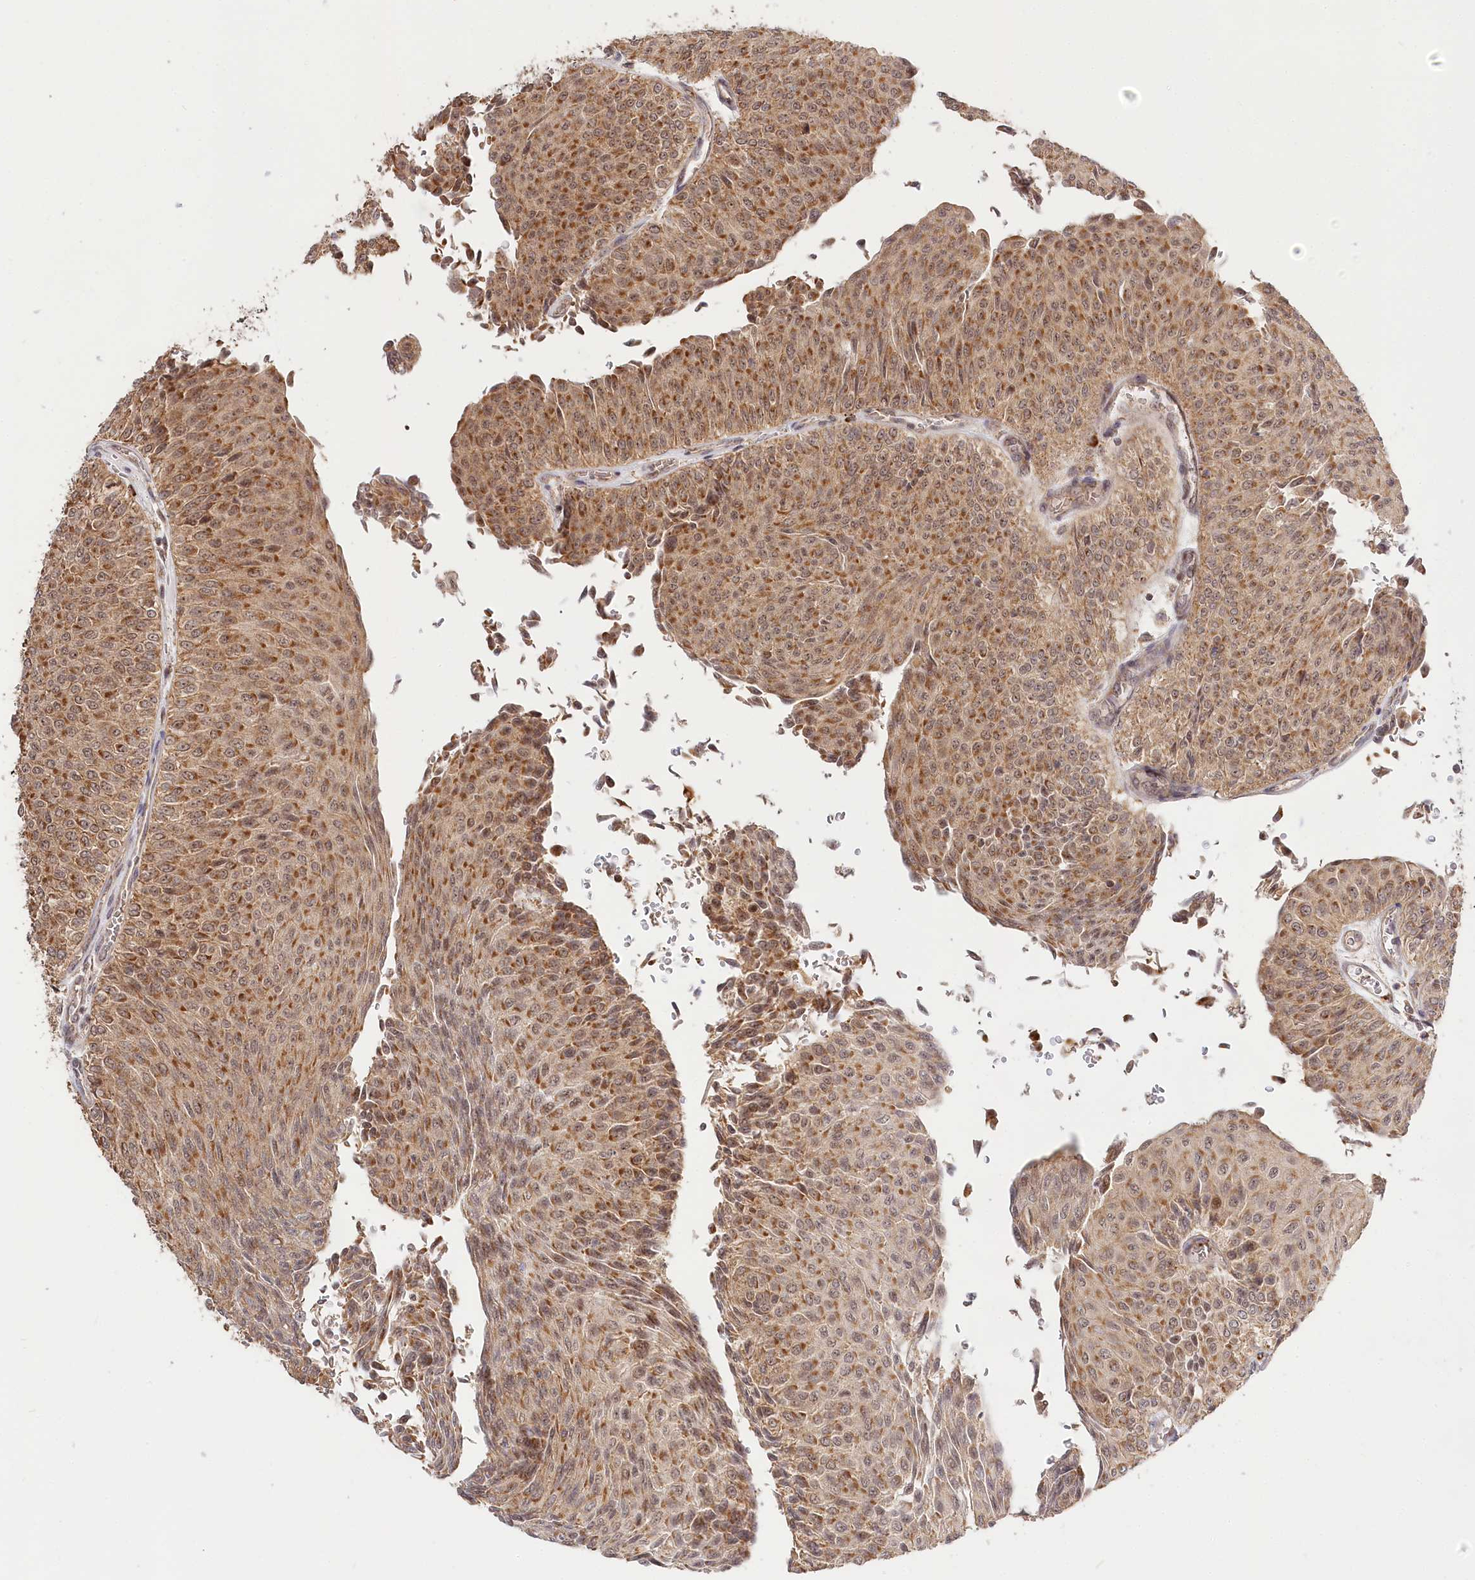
{"staining": {"intensity": "moderate", "quantity": ">75%", "location": "cytoplasmic/membranous"}, "tissue": "urothelial cancer", "cell_type": "Tumor cells", "image_type": "cancer", "snomed": [{"axis": "morphology", "description": "Urothelial carcinoma, Low grade"}, {"axis": "topography", "description": "Urinary bladder"}], "caption": "DAB (3,3'-diaminobenzidine) immunohistochemical staining of human urothelial carcinoma (low-grade) exhibits moderate cytoplasmic/membranous protein positivity in approximately >75% of tumor cells.", "gene": "RTN4IP1", "patient": {"sex": "male", "age": 78}}